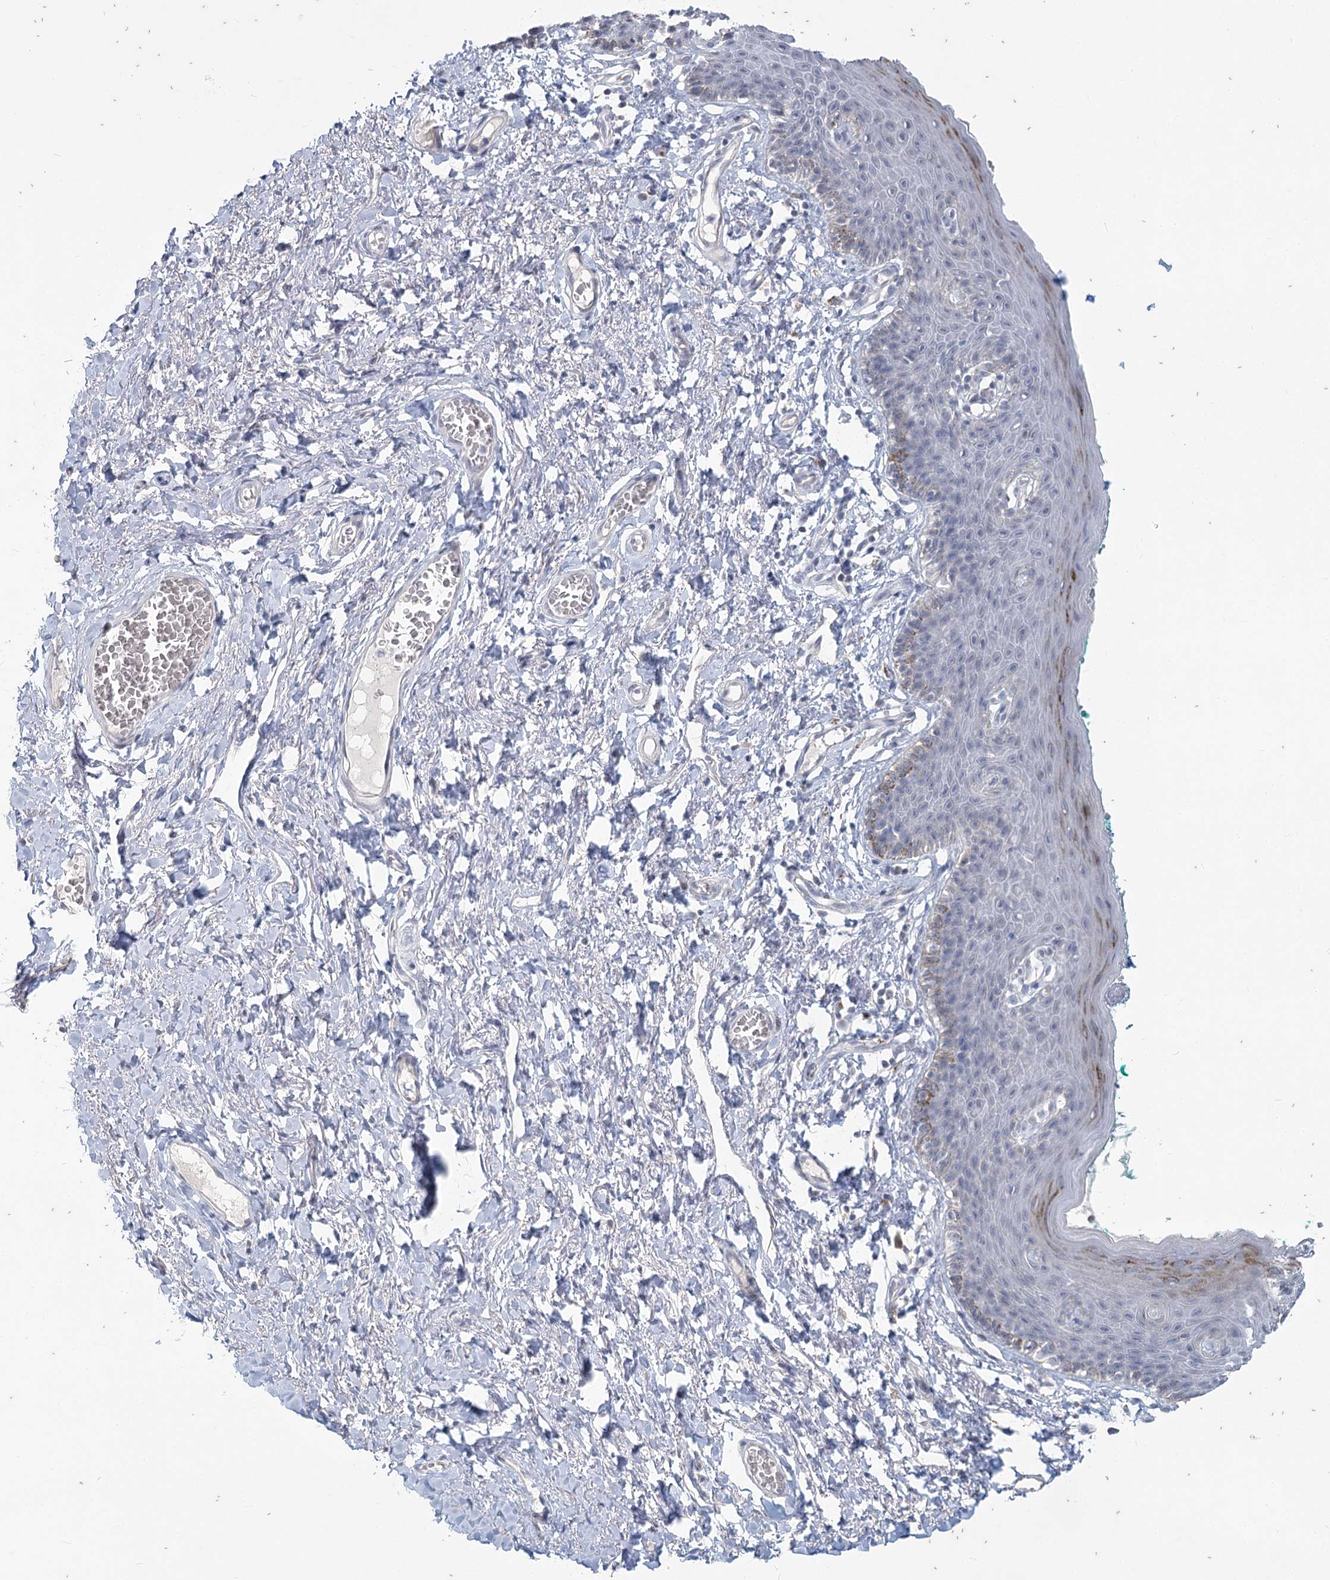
{"staining": {"intensity": "weak", "quantity": "<25%", "location": "cytoplasmic/membranous"}, "tissue": "skin", "cell_type": "Epidermal cells", "image_type": "normal", "snomed": [{"axis": "morphology", "description": "Normal tissue, NOS"}, {"axis": "topography", "description": "Vulva"}], "caption": "A high-resolution image shows immunohistochemistry staining of unremarkable skin, which shows no significant staining in epidermal cells. (DAB IHC visualized using brightfield microscopy, high magnification).", "gene": "SLC9A3", "patient": {"sex": "female", "age": 66}}